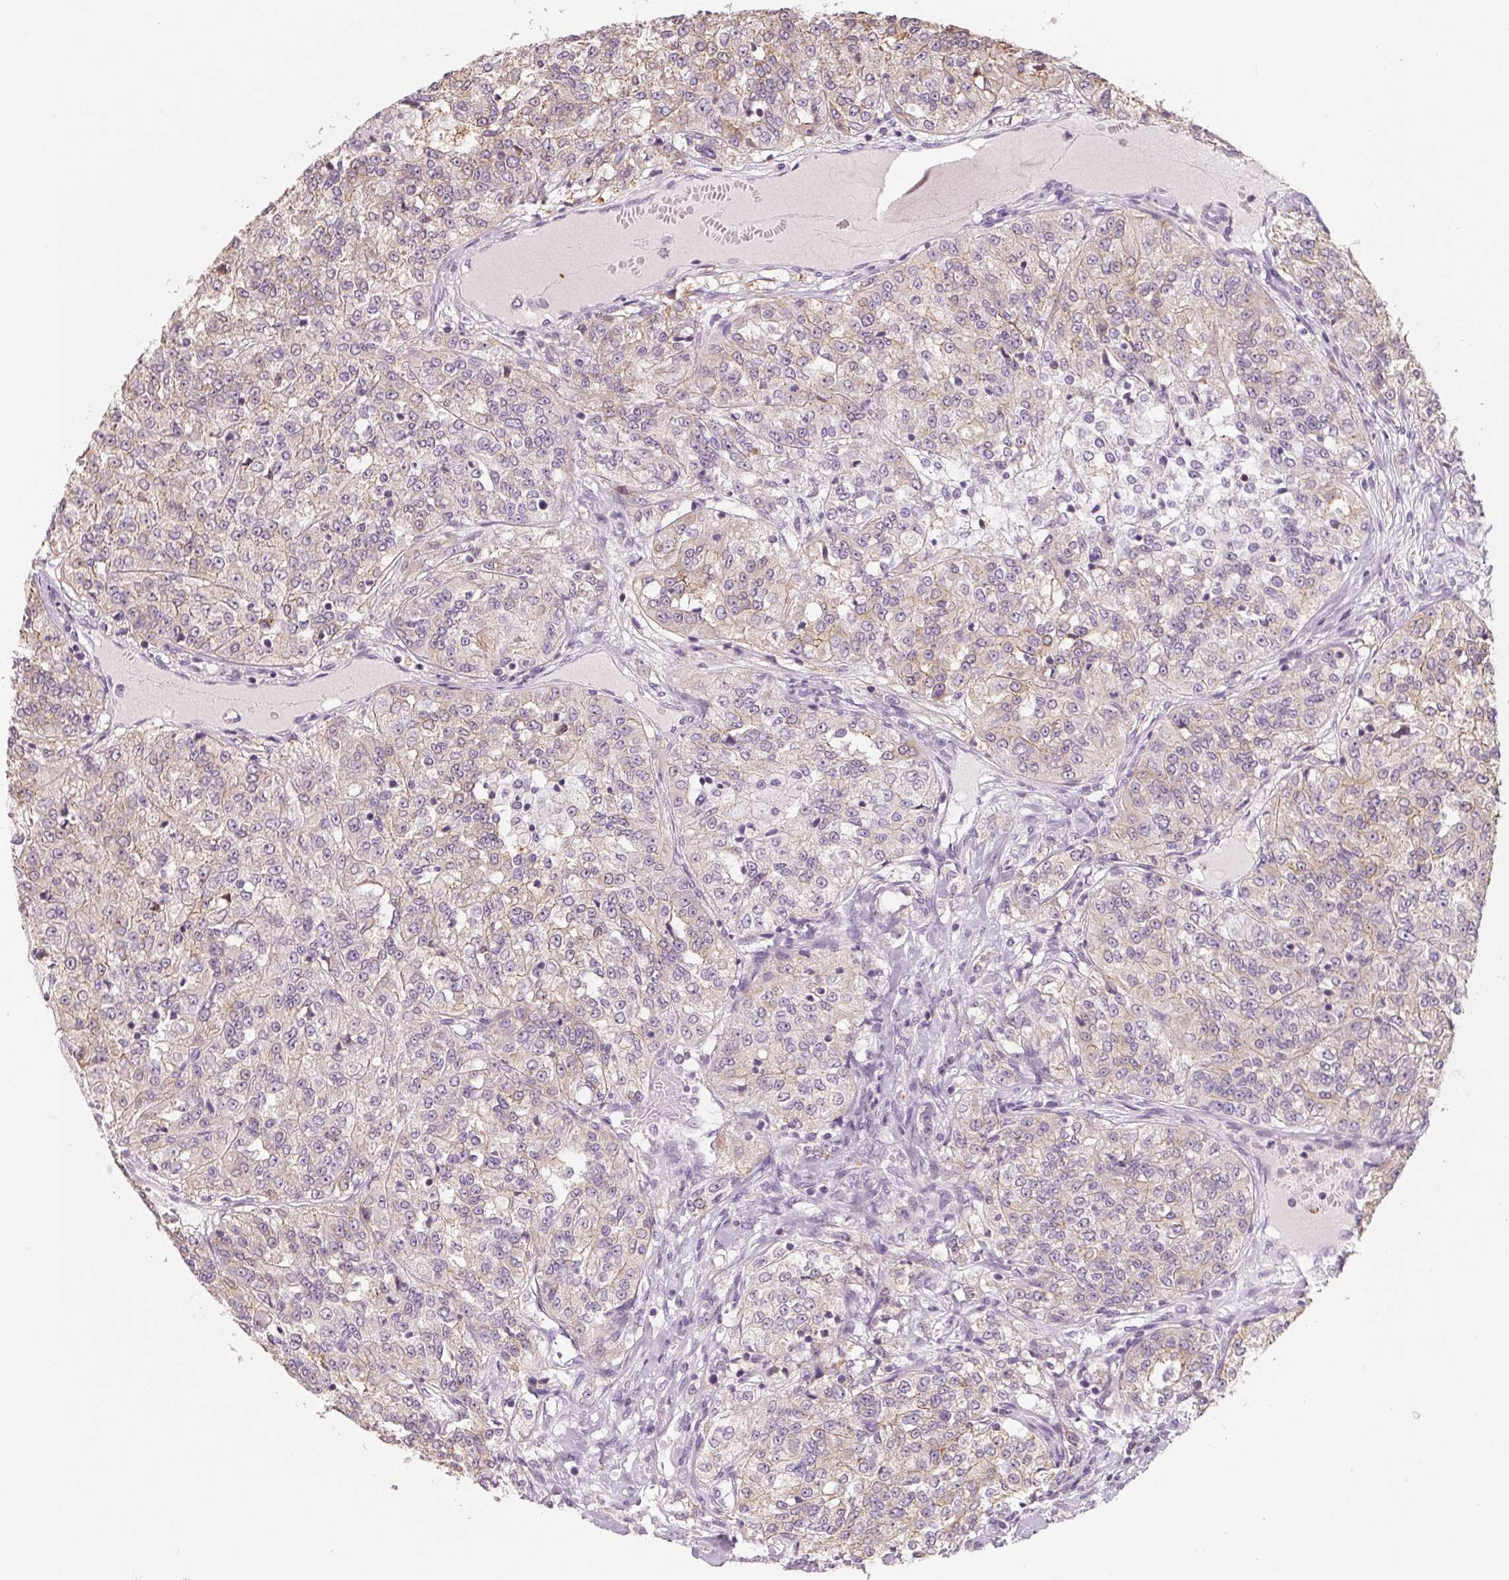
{"staining": {"intensity": "weak", "quantity": "<25%", "location": "cytoplasmic/membranous"}, "tissue": "renal cancer", "cell_type": "Tumor cells", "image_type": "cancer", "snomed": [{"axis": "morphology", "description": "Adenocarcinoma, NOS"}, {"axis": "topography", "description": "Kidney"}], "caption": "Immunohistochemistry image of neoplastic tissue: adenocarcinoma (renal) stained with DAB (3,3'-diaminobenzidine) reveals no significant protein positivity in tumor cells. (DAB IHC, high magnification).", "gene": "VTCN1", "patient": {"sex": "female", "age": 63}}